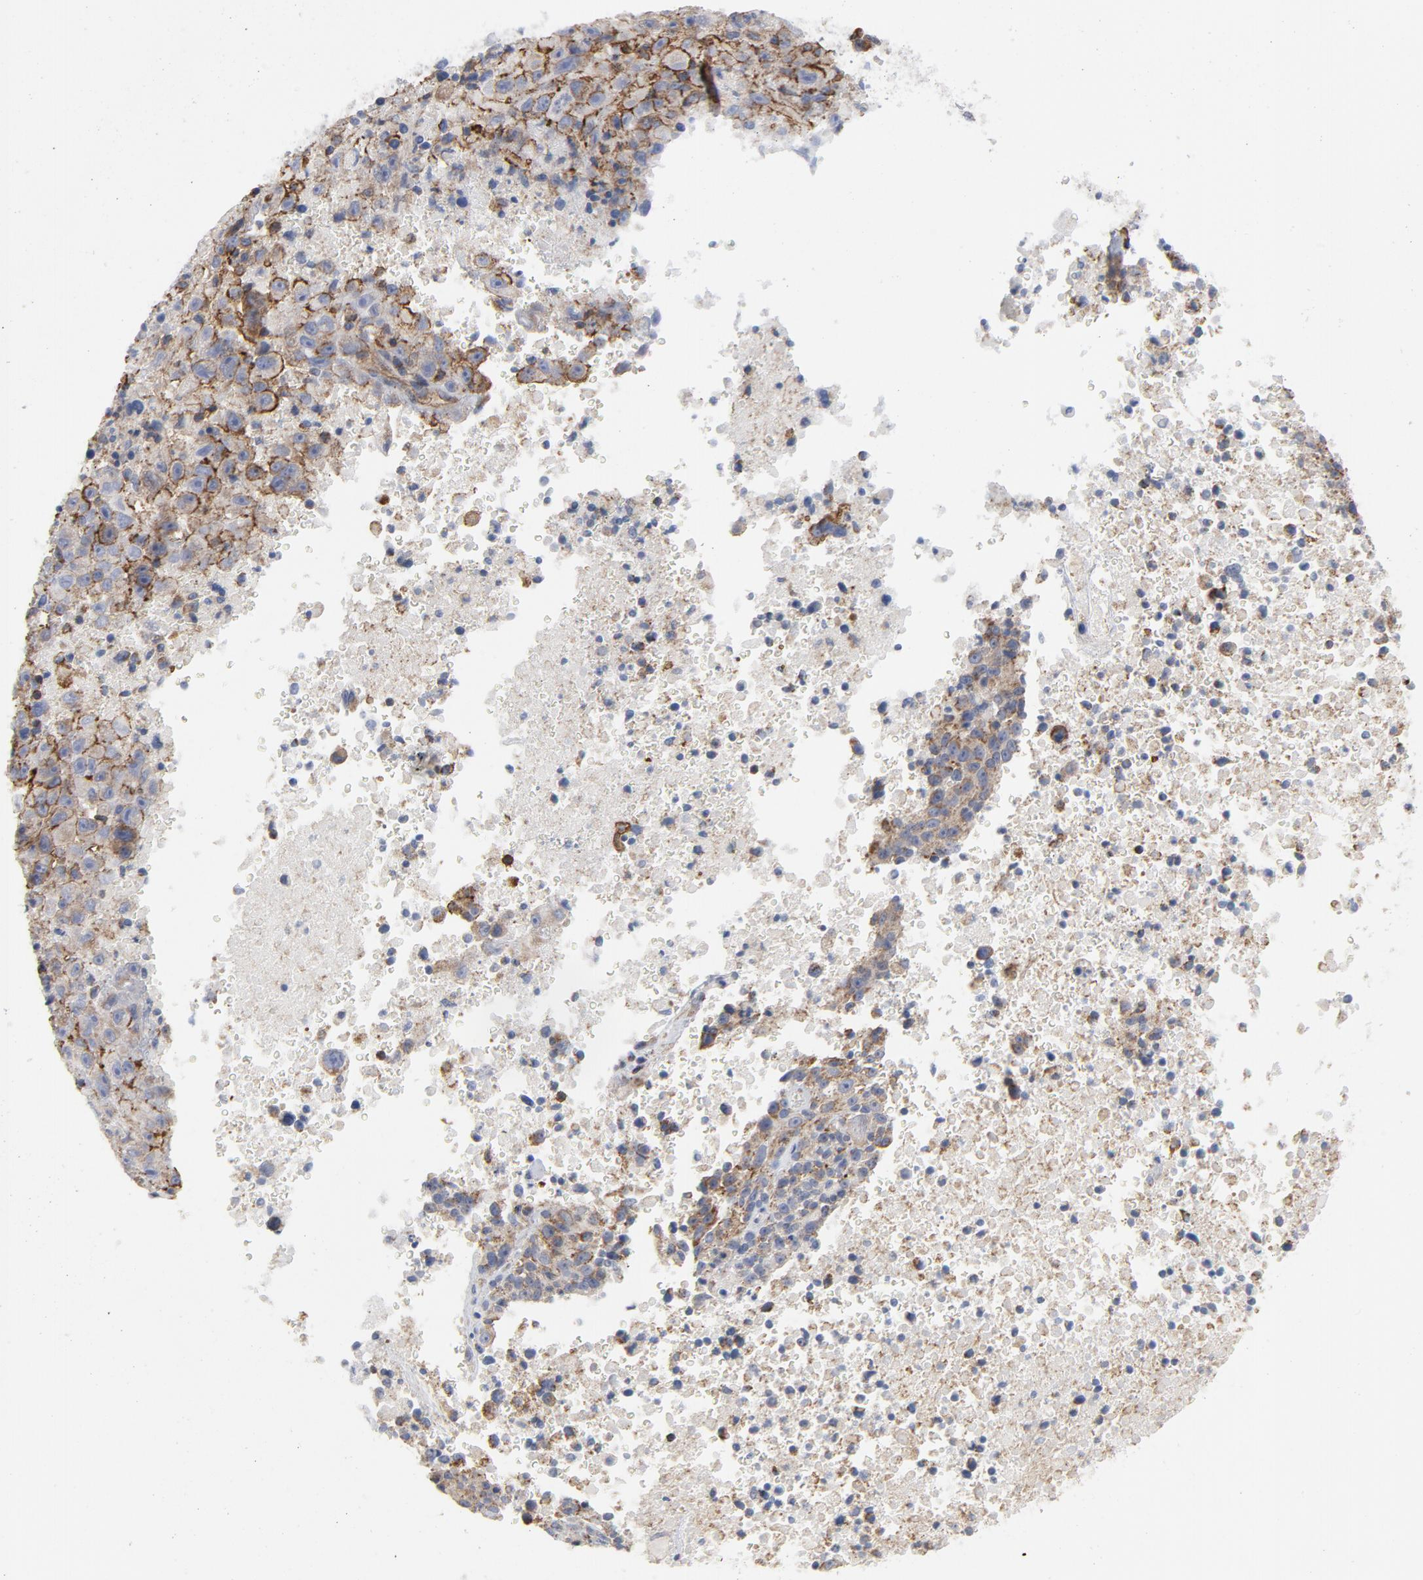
{"staining": {"intensity": "moderate", "quantity": ">75%", "location": "cytoplasmic/membranous"}, "tissue": "melanoma", "cell_type": "Tumor cells", "image_type": "cancer", "snomed": [{"axis": "morphology", "description": "Malignant melanoma, Metastatic site"}, {"axis": "topography", "description": "Cerebral cortex"}], "caption": "Malignant melanoma (metastatic site) stained with a brown dye reveals moderate cytoplasmic/membranous positive expression in approximately >75% of tumor cells.", "gene": "OXA1L", "patient": {"sex": "female", "age": 52}}